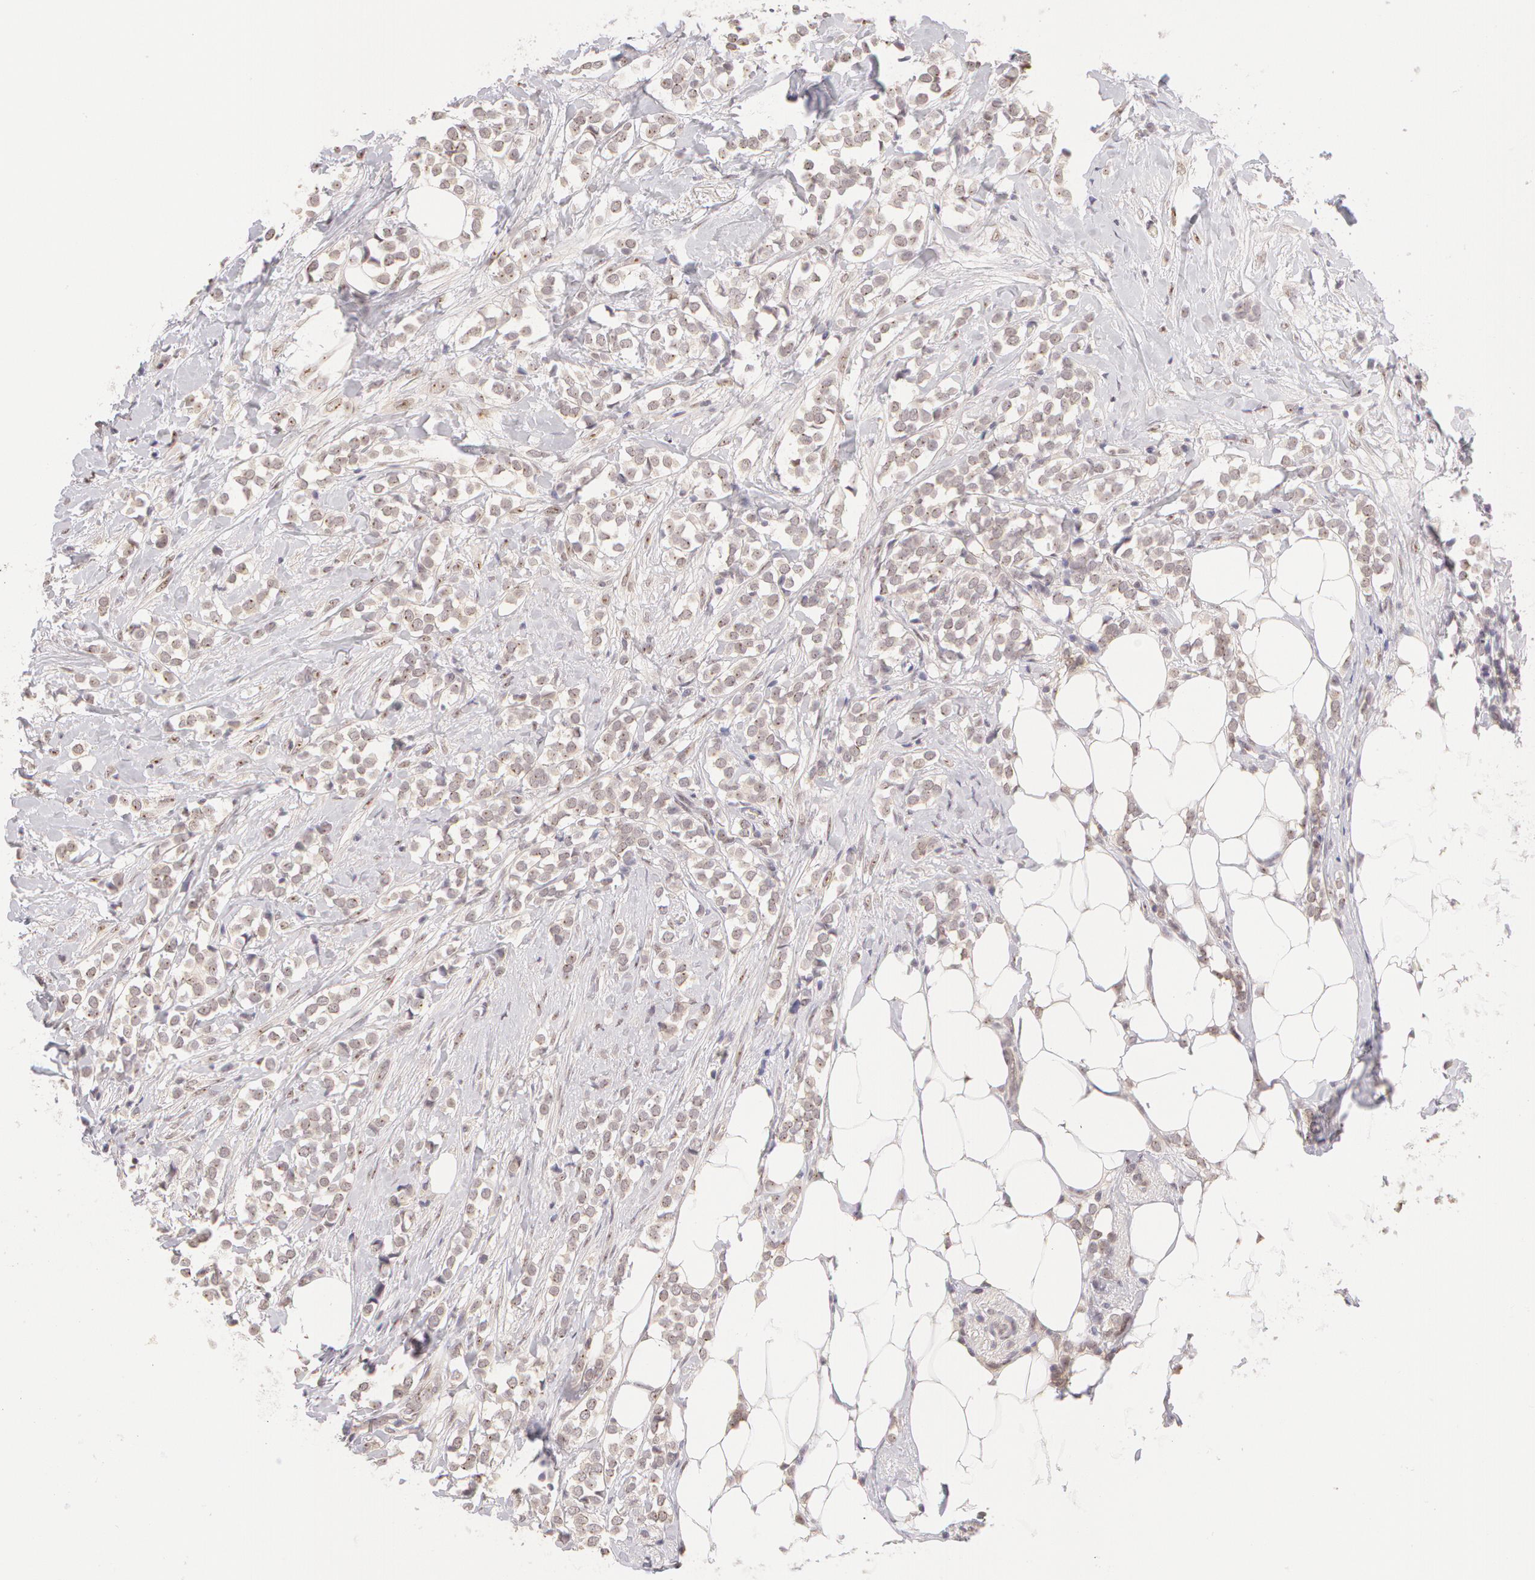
{"staining": {"intensity": "weak", "quantity": "25%-75%", "location": "nuclear"}, "tissue": "breast cancer", "cell_type": "Tumor cells", "image_type": "cancer", "snomed": [{"axis": "morphology", "description": "Lobular carcinoma"}, {"axis": "topography", "description": "Breast"}], "caption": "A low amount of weak nuclear positivity is identified in approximately 25%-75% of tumor cells in breast lobular carcinoma tissue.", "gene": "ZNF597", "patient": {"sex": "female", "age": 56}}